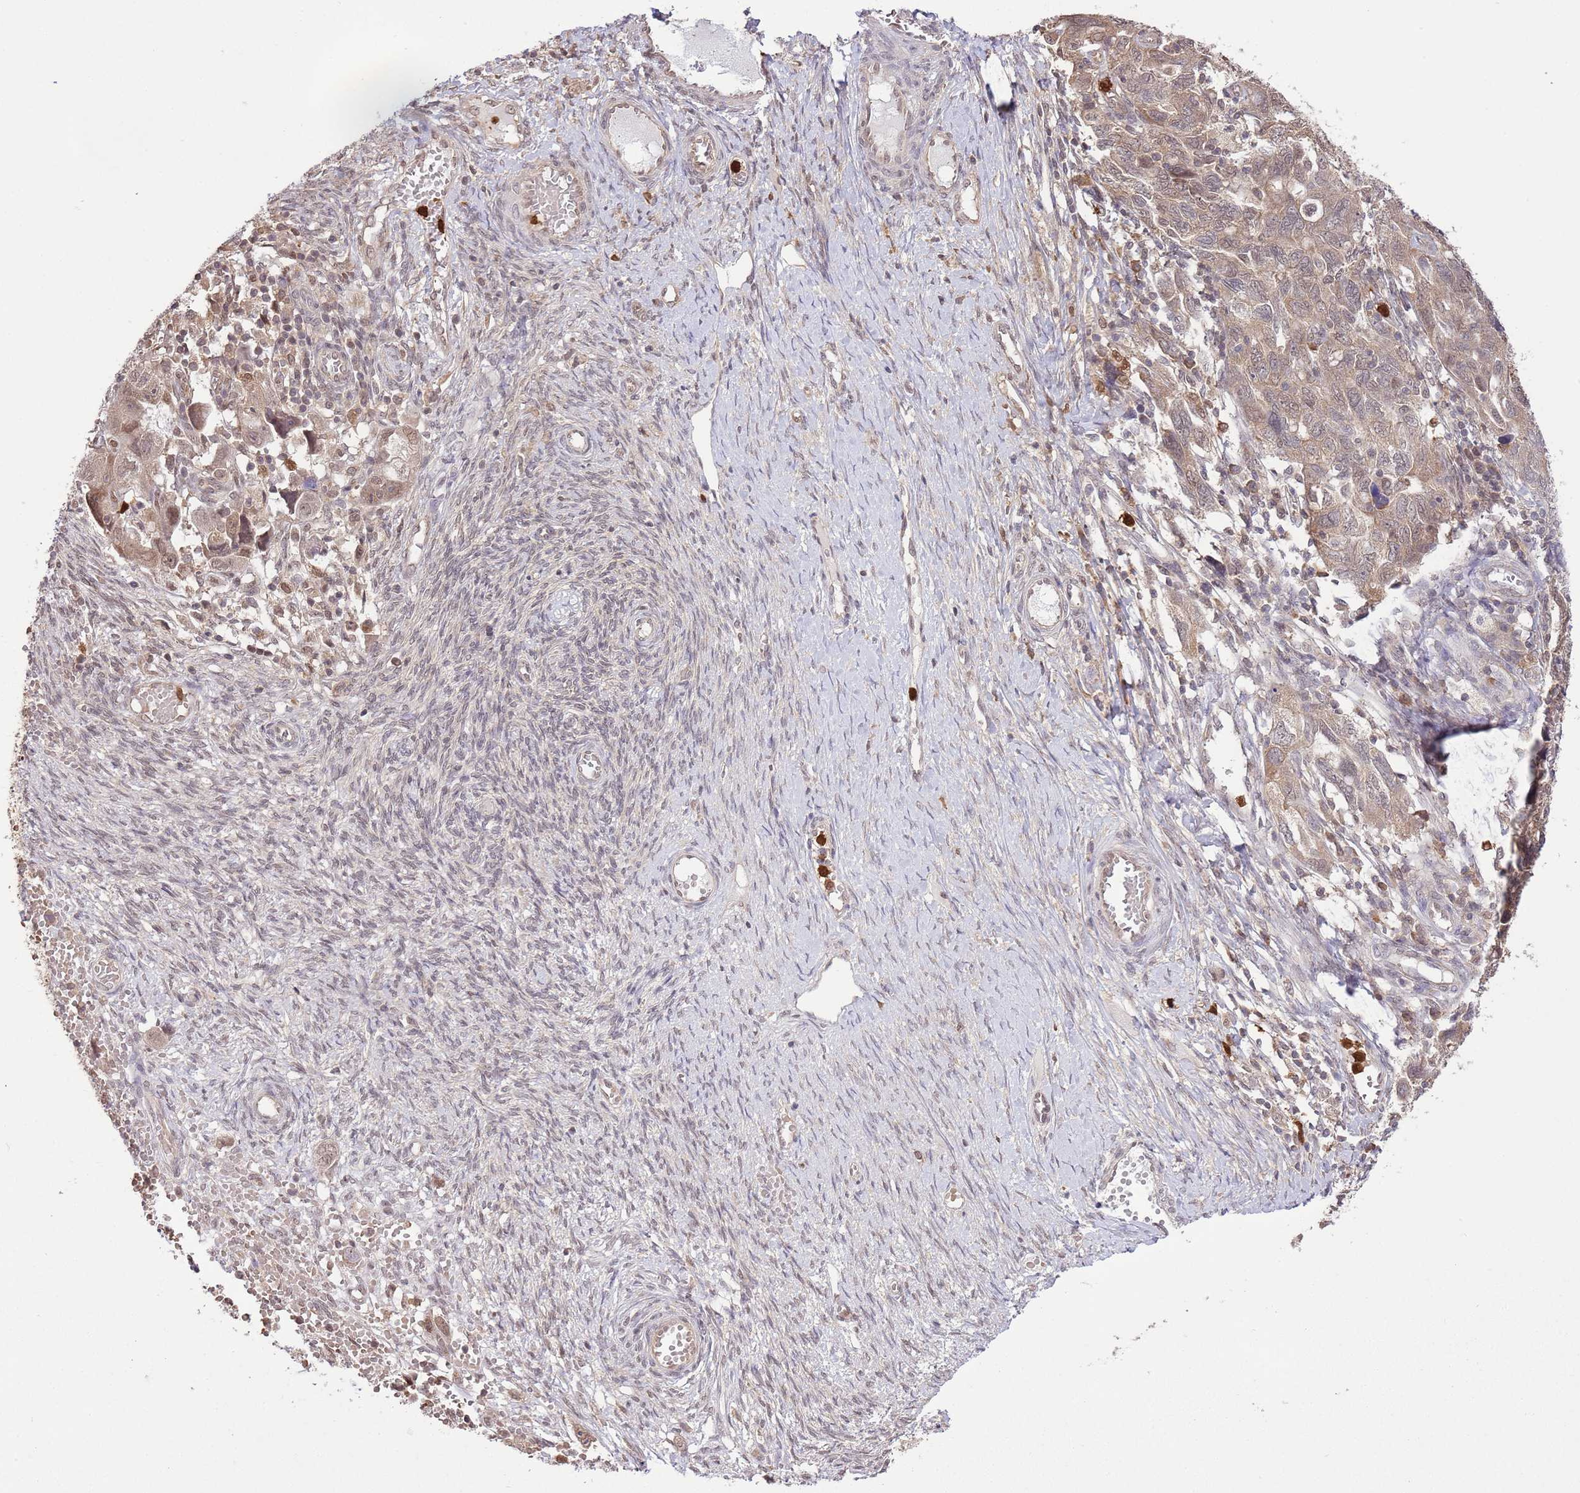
{"staining": {"intensity": "weak", "quantity": ">75%", "location": "cytoplasmic/membranous,nuclear"}, "tissue": "ovarian cancer", "cell_type": "Tumor cells", "image_type": "cancer", "snomed": [{"axis": "morphology", "description": "Carcinoma, NOS"}, {"axis": "morphology", "description": "Cystadenocarcinoma, serous, NOS"}, {"axis": "topography", "description": "Ovary"}], "caption": "Protein expression analysis of human ovarian carcinoma reveals weak cytoplasmic/membranous and nuclear positivity in about >75% of tumor cells.", "gene": "AMIGO1", "patient": {"sex": "female", "age": 69}}